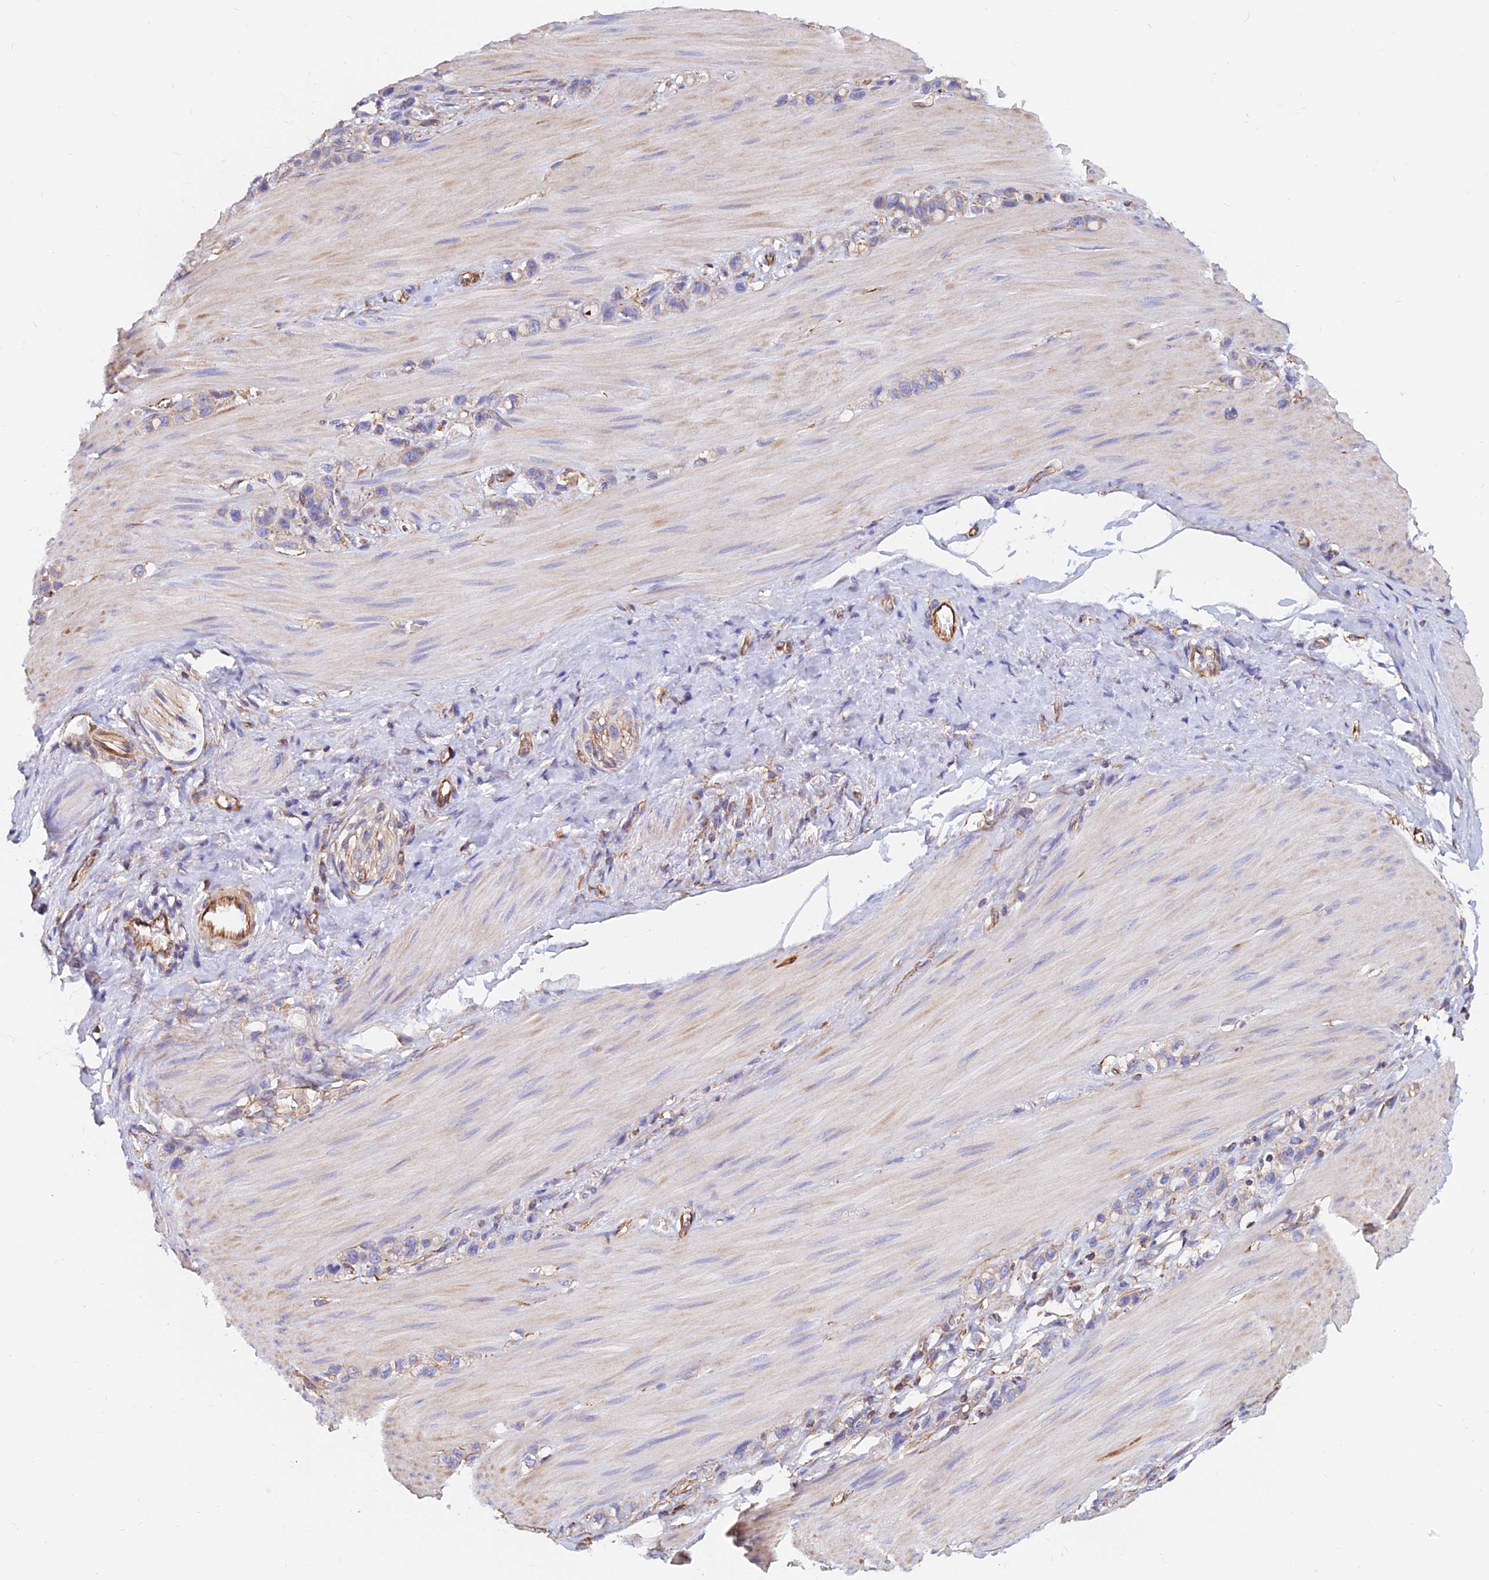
{"staining": {"intensity": "negative", "quantity": "none", "location": "none"}, "tissue": "stomach cancer", "cell_type": "Tumor cells", "image_type": "cancer", "snomed": [{"axis": "morphology", "description": "Adenocarcinoma, NOS"}, {"axis": "topography", "description": "Stomach"}], "caption": "IHC of stomach adenocarcinoma exhibits no staining in tumor cells.", "gene": "CDK18", "patient": {"sex": "female", "age": 65}}